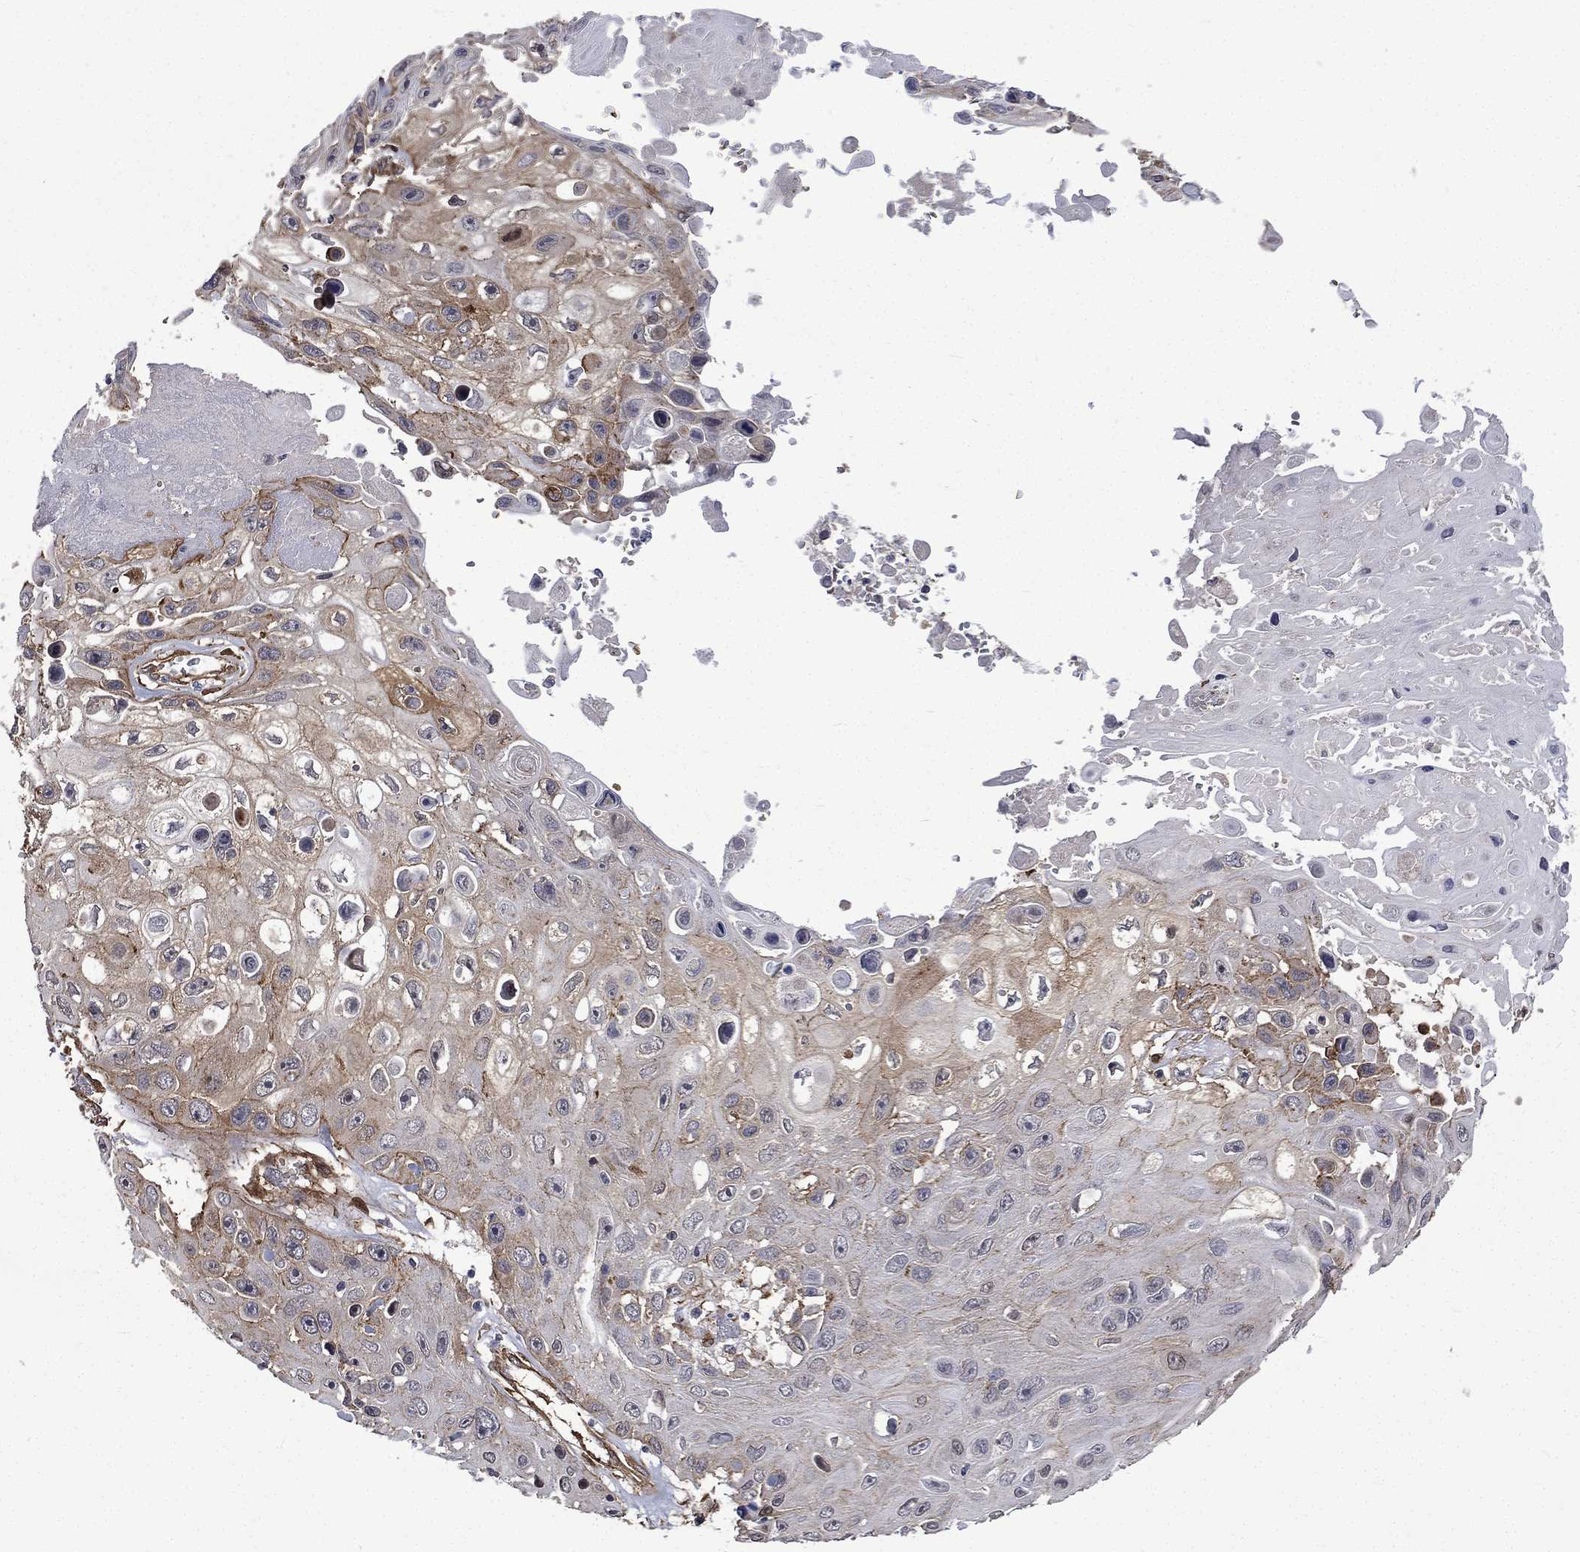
{"staining": {"intensity": "weak", "quantity": "<25%", "location": "cytoplasmic/membranous"}, "tissue": "skin cancer", "cell_type": "Tumor cells", "image_type": "cancer", "snomed": [{"axis": "morphology", "description": "Squamous cell carcinoma, NOS"}, {"axis": "topography", "description": "Skin"}], "caption": "Immunohistochemistry of human skin squamous cell carcinoma demonstrates no expression in tumor cells.", "gene": "PPFIBP1", "patient": {"sex": "male", "age": 82}}